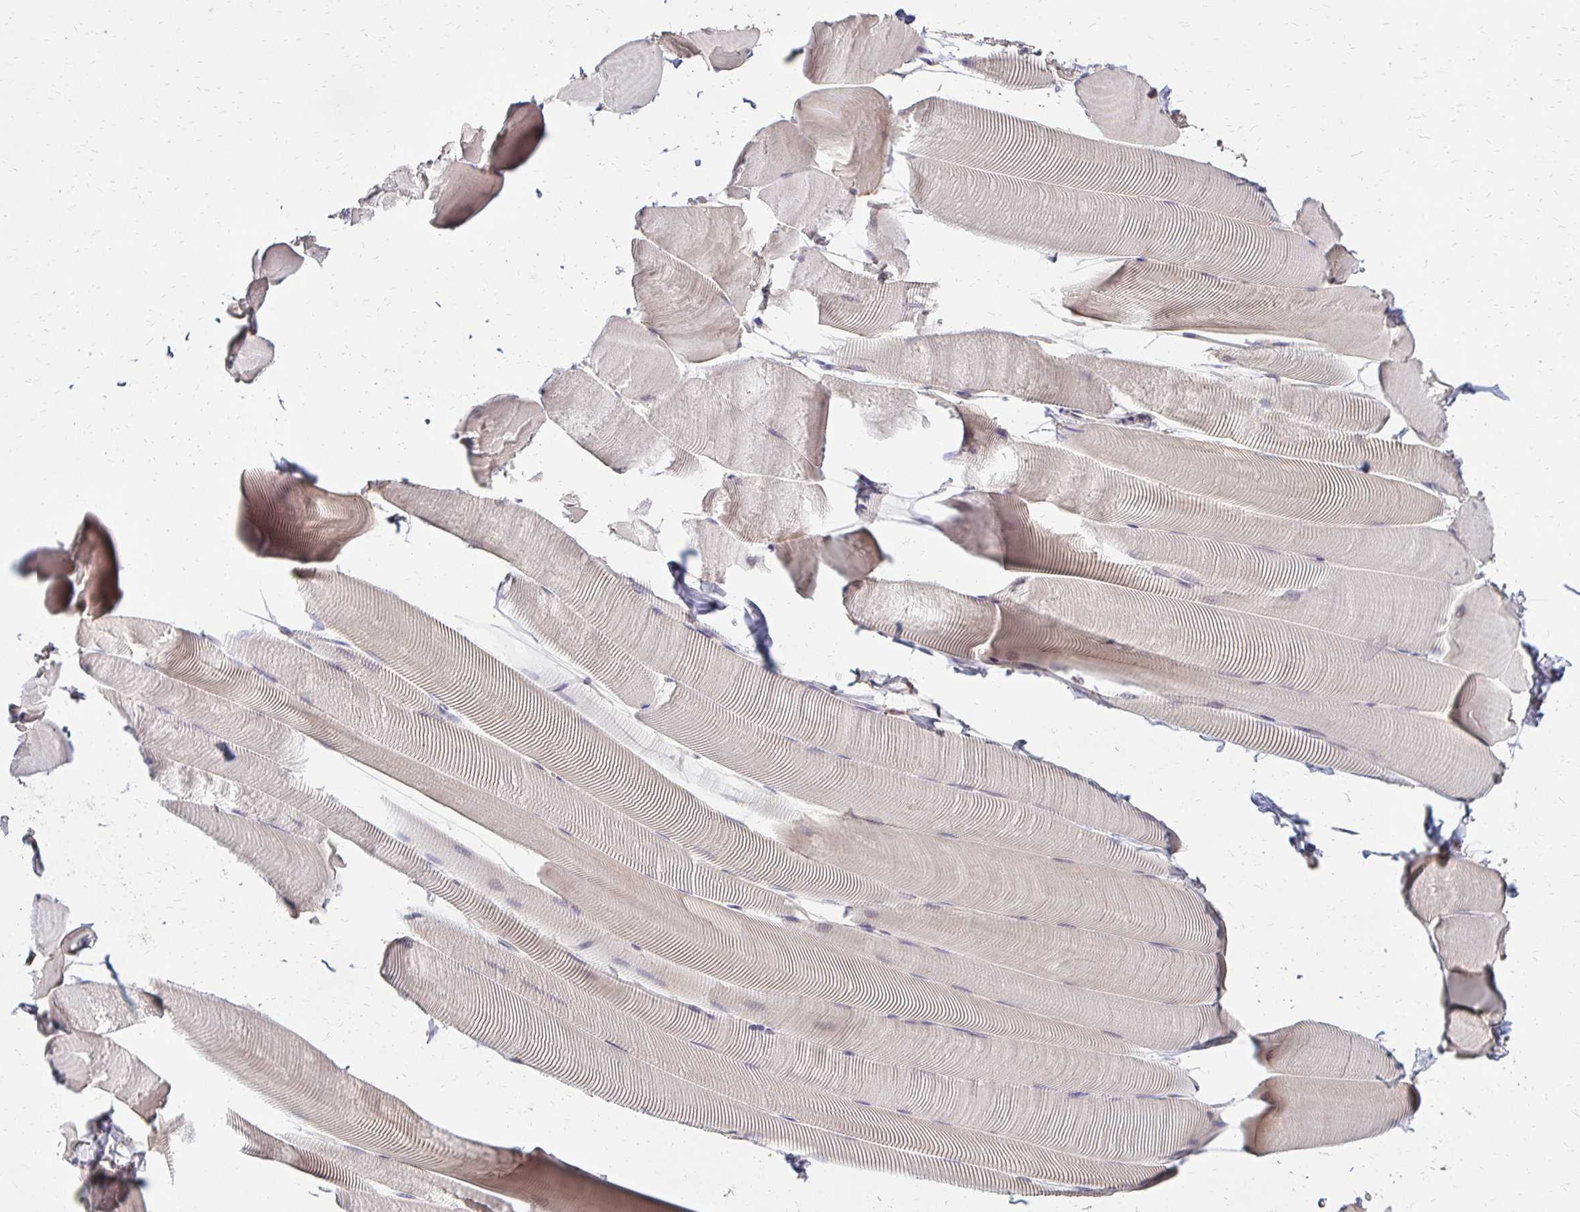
{"staining": {"intensity": "weak", "quantity": "25%-75%", "location": "cytoplasmic/membranous"}, "tissue": "skeletal muscle", "cell_type": "Myocytes", "image_type": "normal", "snomed": [{"axis": "morphology", "description": "Normal tissue, NOS"}, {"axis": "topography", "description": "Skeletal muscle"}], "caption": "Protein analysis of benign skeletal muscle reveals weak cytoplasmic/membranous expression in approximately 25%-75% of myocytes. (DAB IHC, brown staining for protein, blue staining for nuclei).", "gene": "IDUA", "patient": {"sex": "male", "age": 25}}